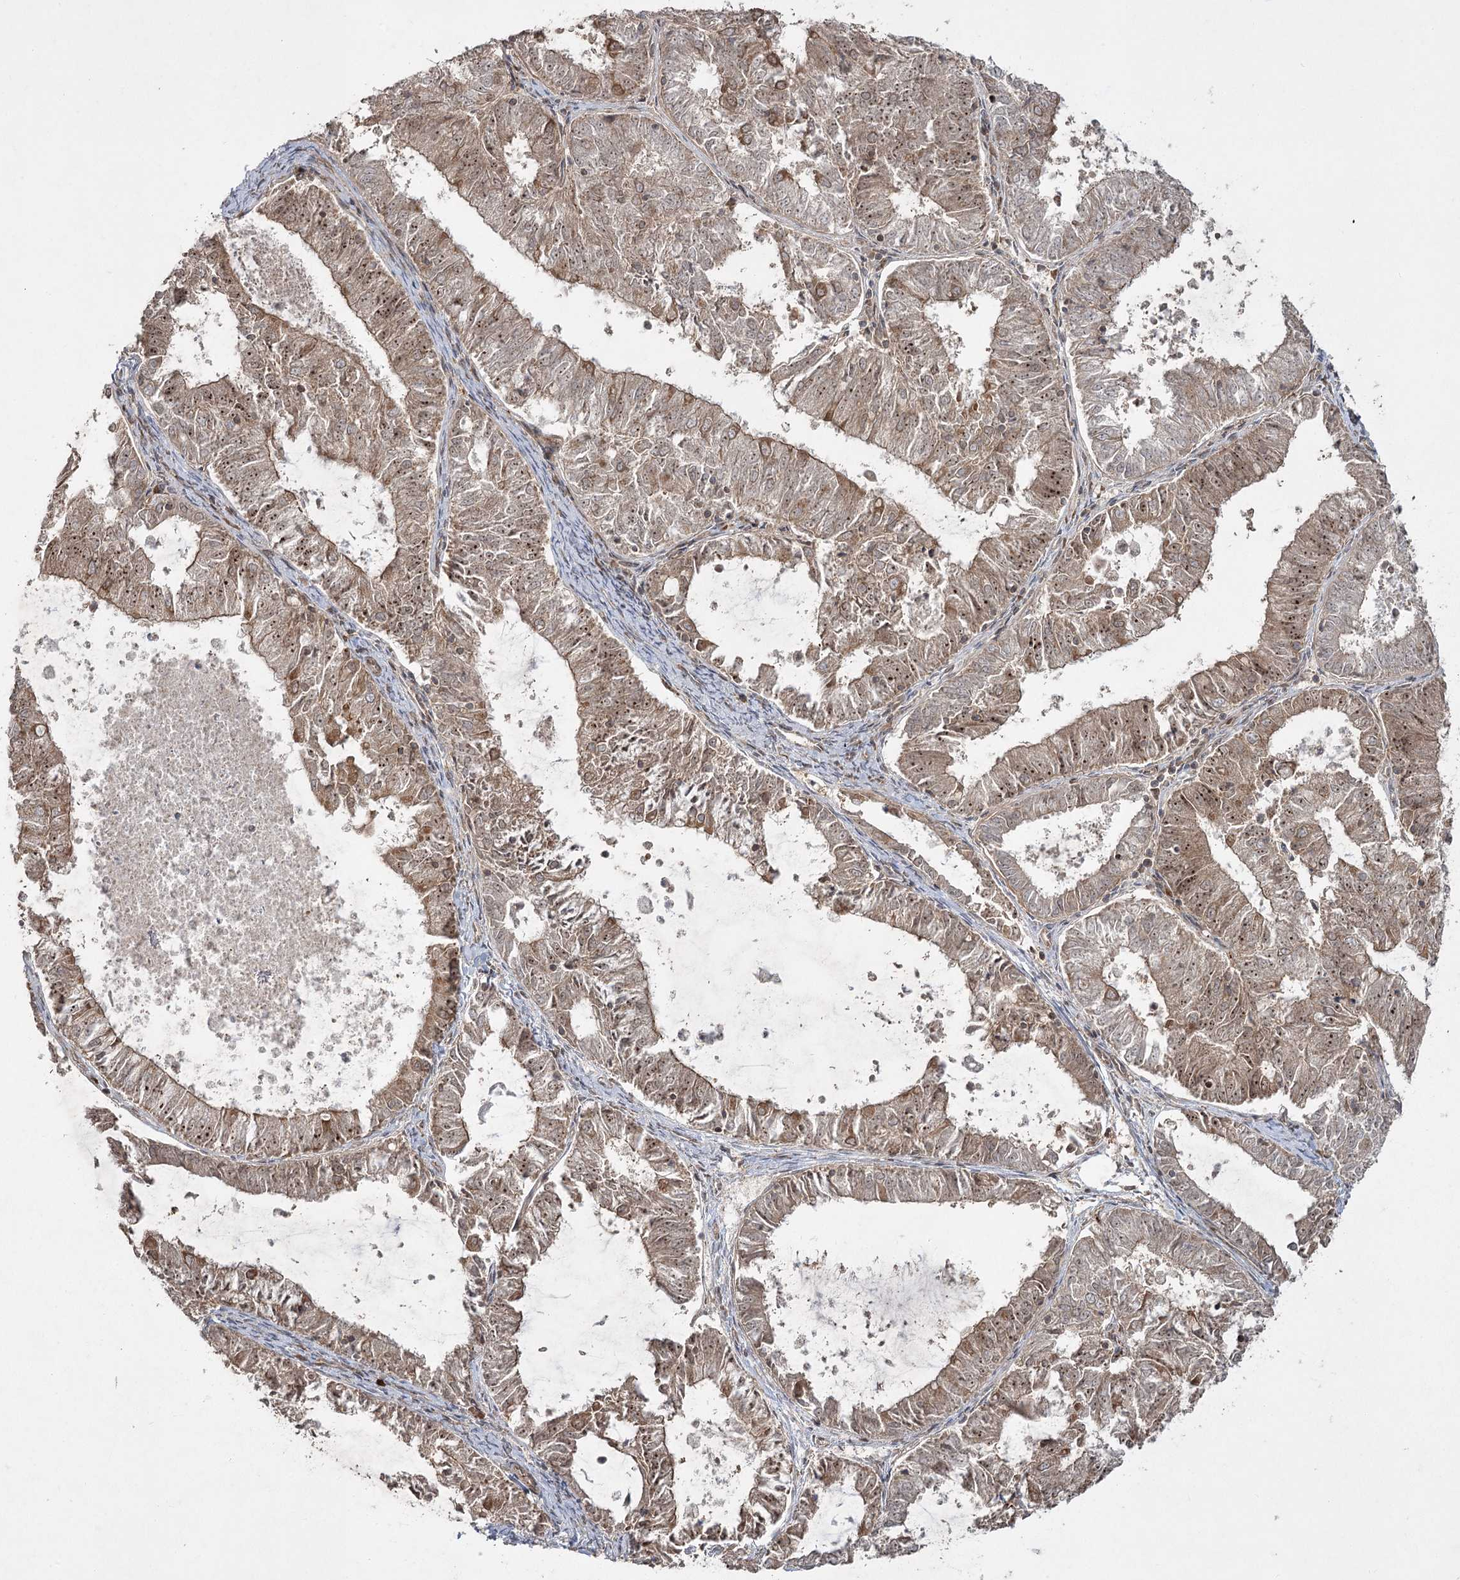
{"staining": {"intensity": "moderate", "quantity": ">75%", "location": "cytoplasmic/membranous,nuclear"}, "tissue": "endometrial cancer", "cell_type": "Tumor cells", "image_type": "cancer", "snomed": [{"axis": "morphology", "description": "Adenocarcinoma, NOS"}, {"axis": "topography", "description": "Endometrium"}], "caption": "Endometrial cancer was stained to show a protein in brown. There is medium levels of moderate cytoplasmic/membranous and nuclear staining in approximately >75% of tumor cells.", "gene": "CPLANE1", "patient": {"sex": "female", "age": 57}}